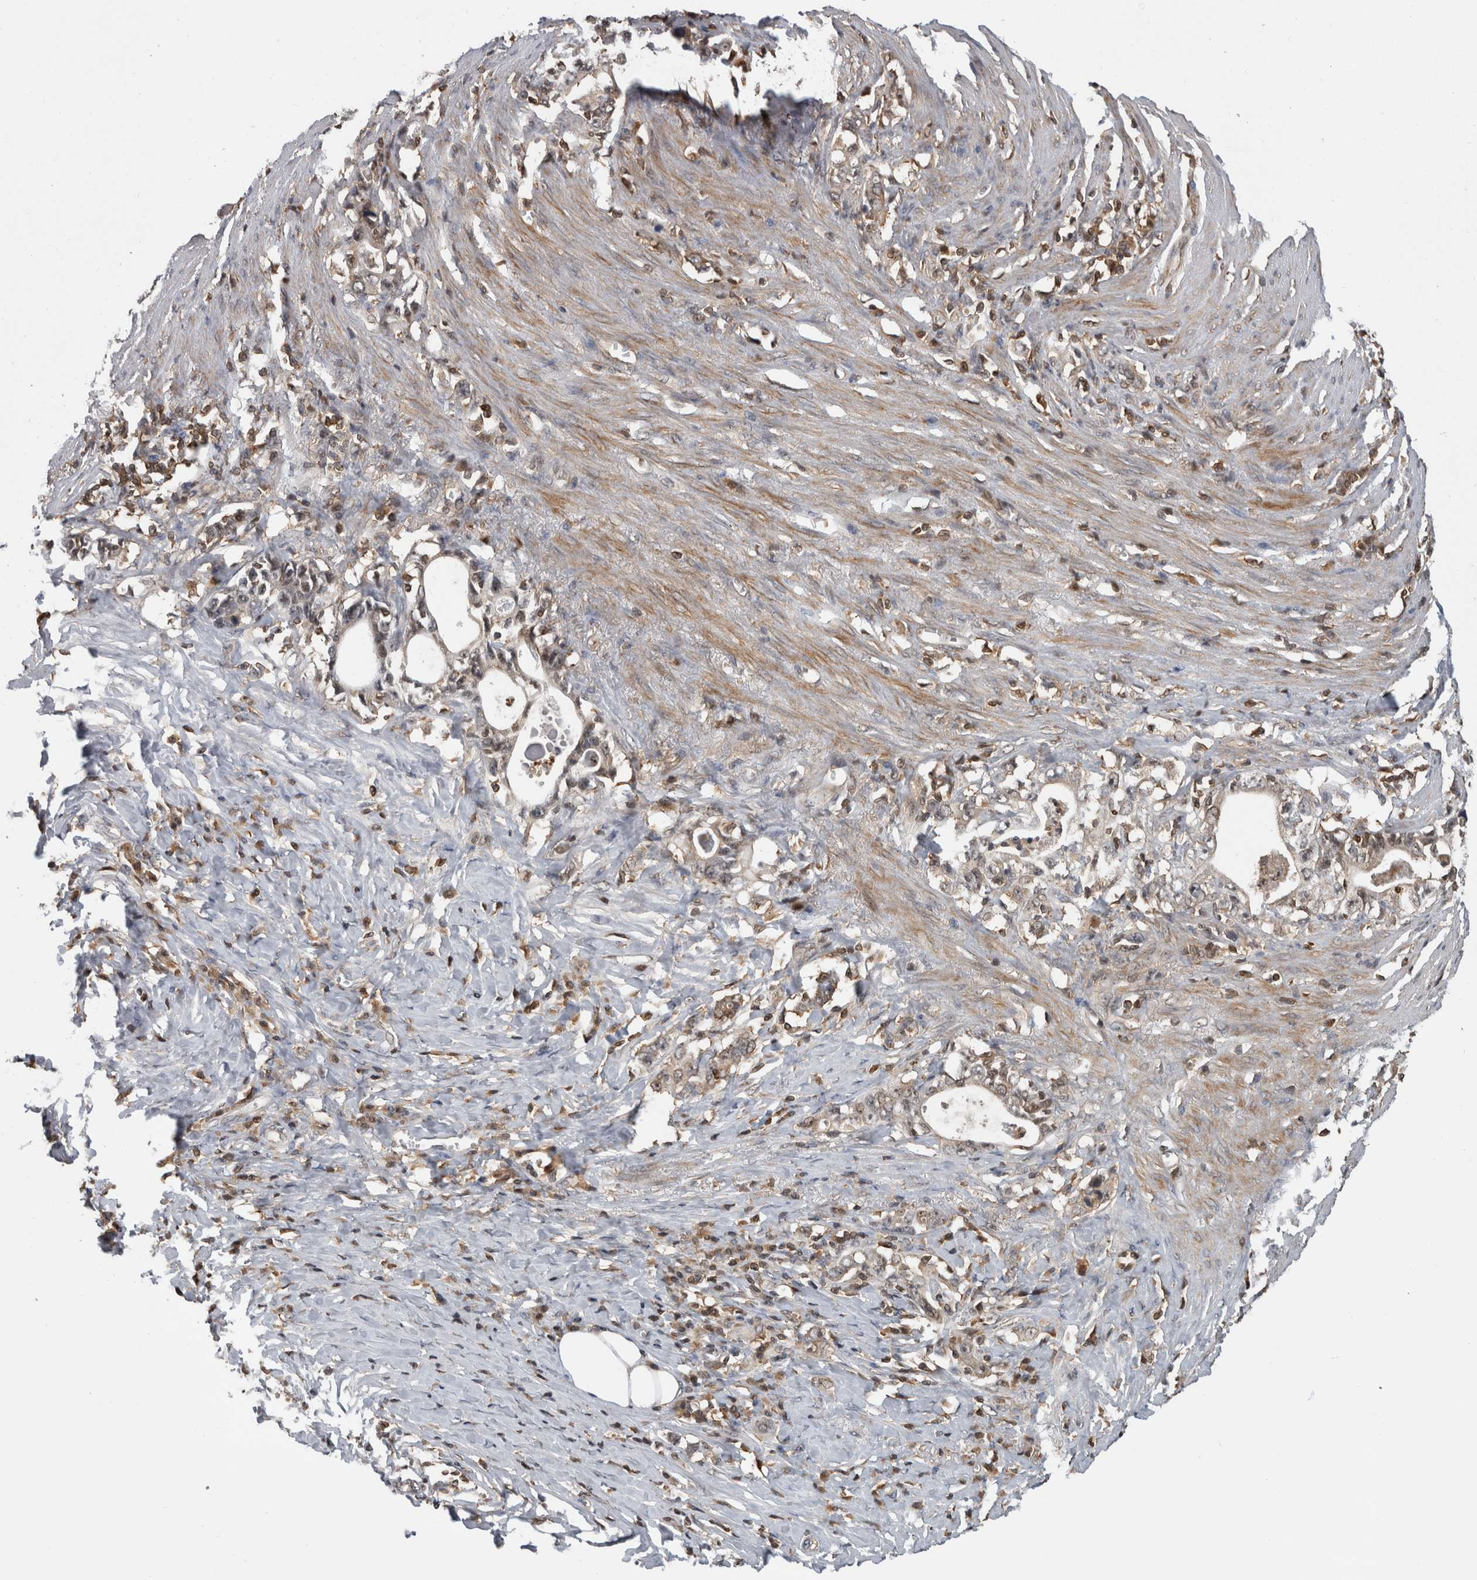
{"staining": {"intensity": "weak", "quantity": "25%-75%", "location": "nuclear"}, "tissue": "stomach cancer", "cell_type": "Tumor cells", "image_type": "cancer", "snomed": [{"axis": "morphology", "description": "Adenocarcinoma, NOS"}, {"axis": "topography", "description": "Stomach, lower"}], "caption": "Protein expression analysis of adenocarcinoma (stomach) displays weak nuclear expression in about 25%-75% of tumor cells.", "gene": "TDRD7", "patient": {"sex": "female", "age": 72}}